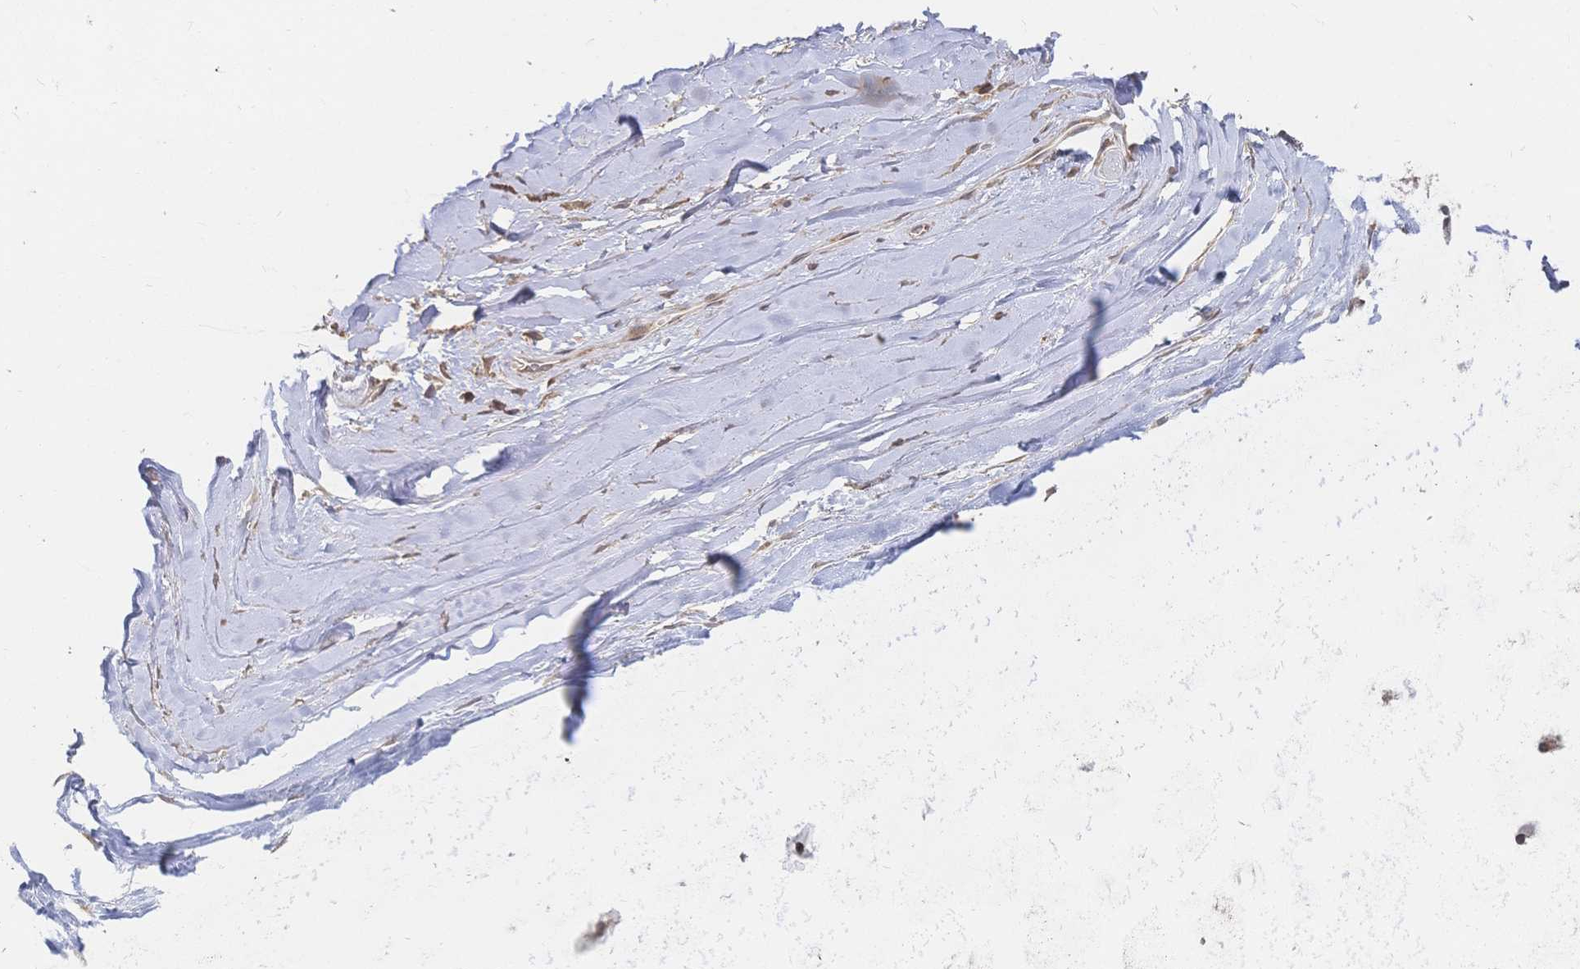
{"staining": {"intensity": "moderate", "quantity": "25%-75%", "location": "cytoplasmic/membranous"}, "tissue": "adipose tissue", "cell_type": "Adipocytes", "image_type": "normal", "snomed": [{"axis": "morphology", "description": "Normal tissue, NOS"}, {"axis": "topography", "description": "Cartilage tissue"}, {"axis": "topography", "description": "Nasopharynx"}, {"axis": "topography", "description": "Thyroid gland"}], "caption": "Protein expression analysis of unremarkable human adipose tissue reveals moderate cytoplasmic/membranous expression in approximately 25%-75% of adipocytes. The protein is shown in brown color, while the nuclei are stained blue.", "gene": "LRP5", "patient": {"sex": "male", "age": 63}}